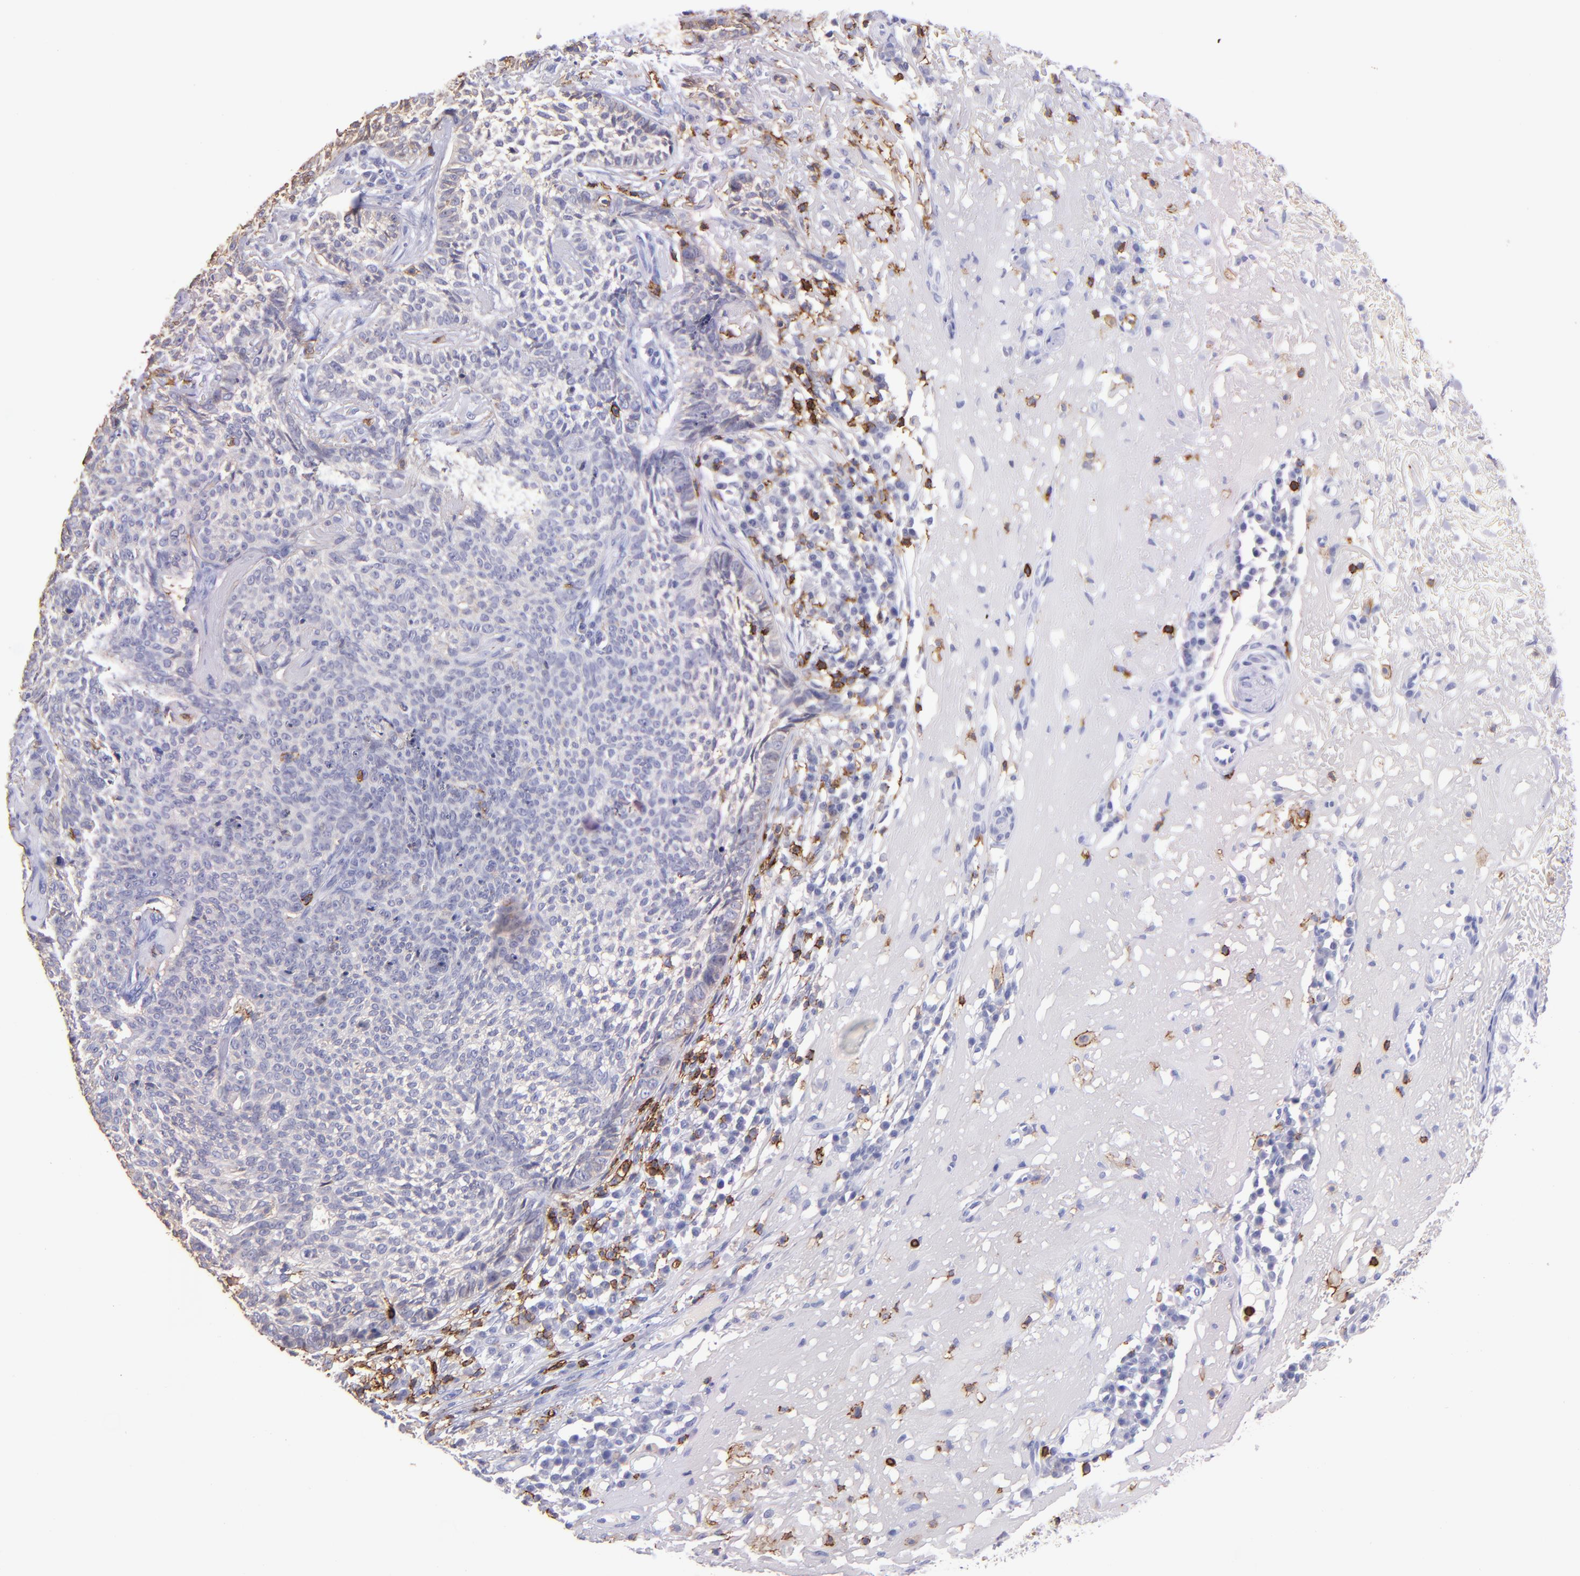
{"staining": {"intensity": "negative", "quantity": "none", "location": "none"}, "tissue": "skin cancer", "cell_type": "Tumor cells", "image_type": "cancer", "snomed": [{"axis": "morphology", "description": "Basal cell carcinoma"}, {"axis": "topography", "description": "Skin"}], "caption": "Image shows no protein staining in tumor cells of skin cancer (basal cell carcinoma) tissue.", "gene": "SPN", "patient": {"sex": "female", "age": 89}}